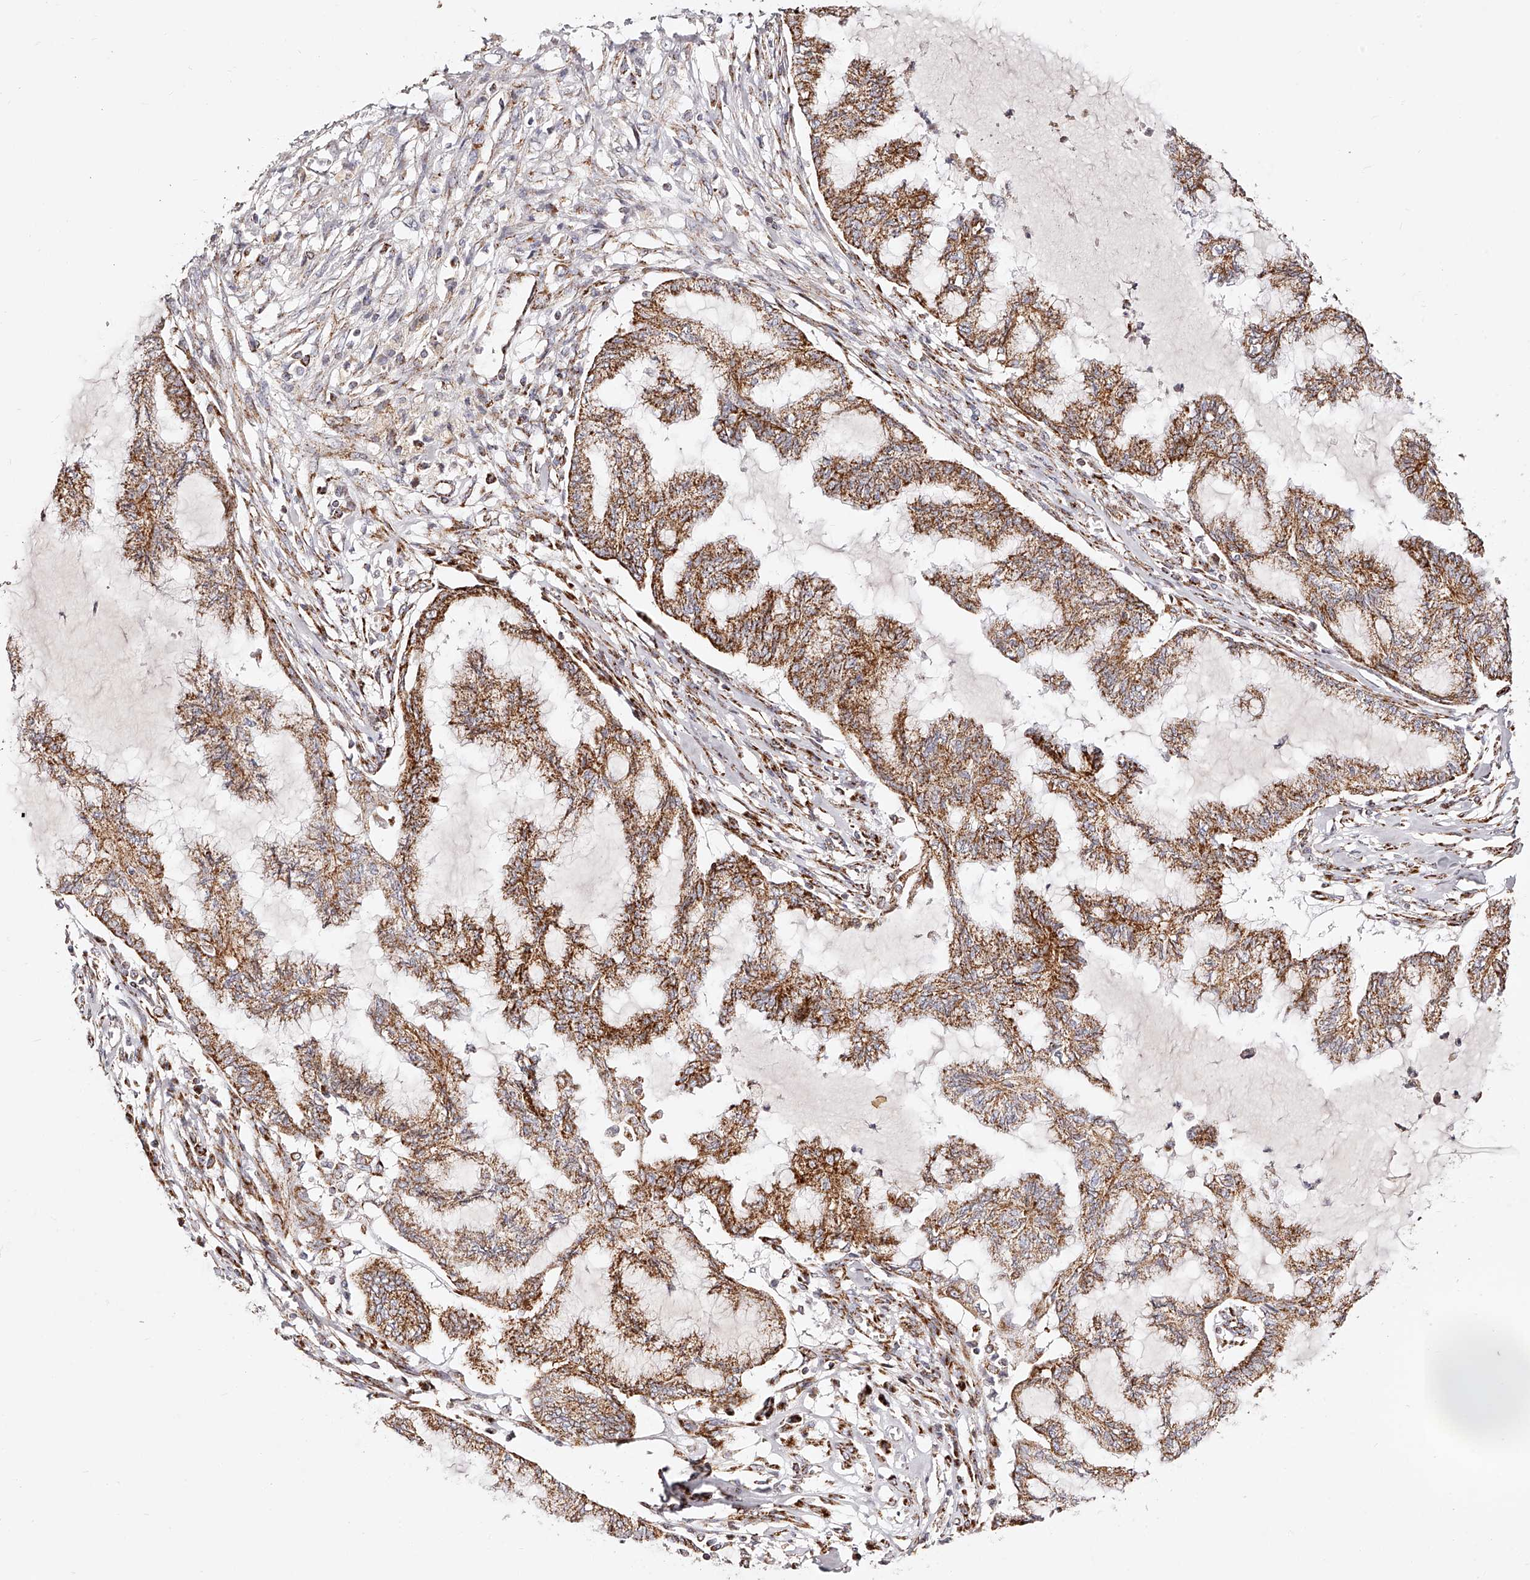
{"staining": {"intensity": "moderate", "quantity": ">75%", "location": "cytoplasmic/membranous"}, "tissue": "endometrial cancer", "cell_type": "Tumor cells", "image_type": "cancer", "snomed": [{"axis": "morphology", "description": "Adenocarcinoma, NOS"}, {"axis": "topography", "description": "Endometrium"}], "caption": "Protein staining of endometrial adenocarcinoma tissue displays moderate cytoplasmic/membranous staining in about >75% of tumor cells. The staining is performed using DAB brown chromogen to label protein expression. The nuclei are counter-stained blue using hematoxylin.", "gene": "NDUFV3", "patient": {"sex": "female", "age": 86}}